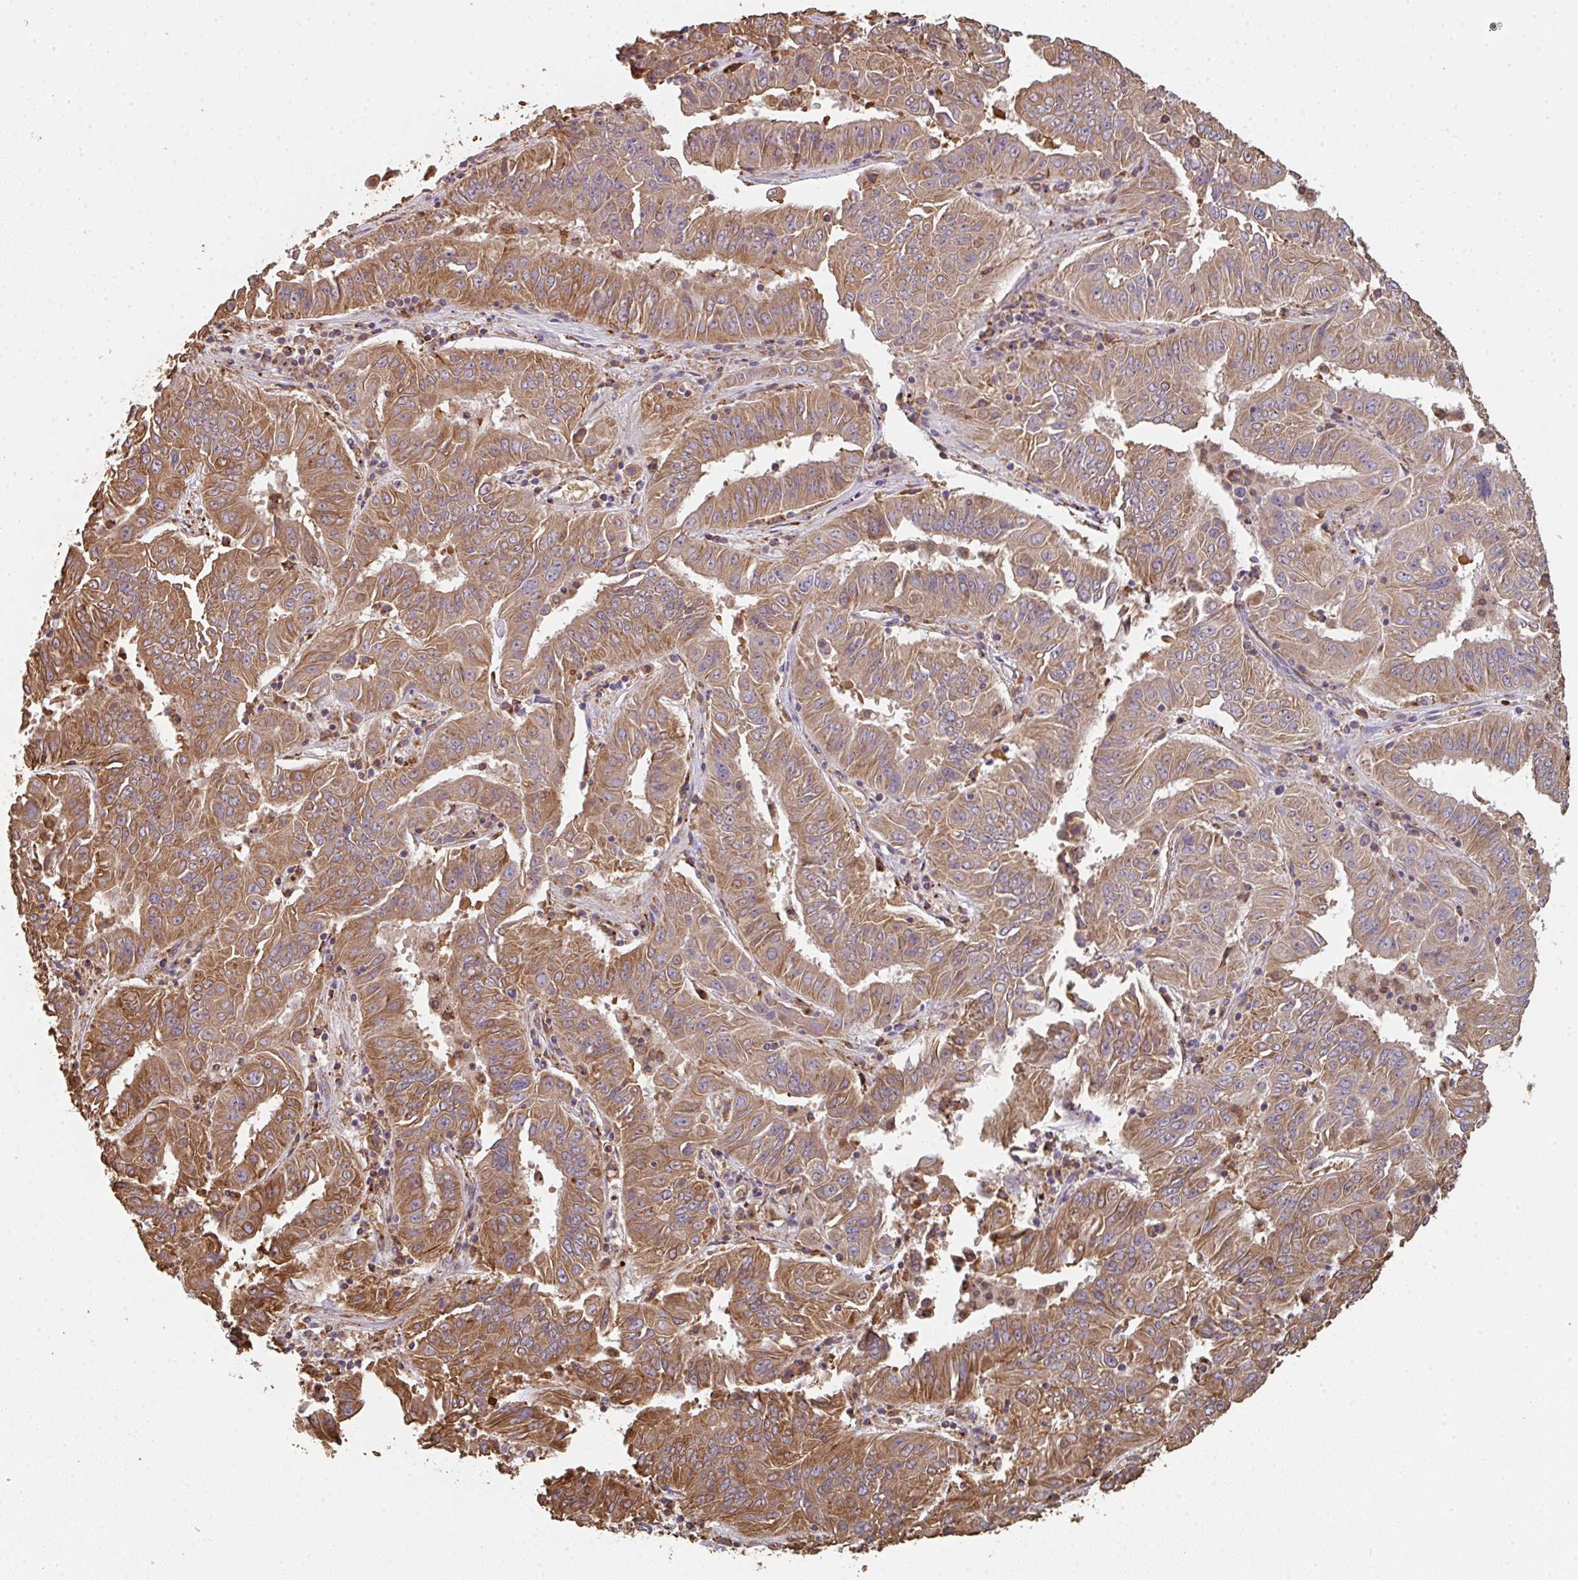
{"staining": {"intensity": "moderate", "quantity": ">75%", "location": "cytoplasmic/membranous"}, "tissue": "pancreatic cancer", "cell_type": "Tumor cells", "image_type": "cancer", "snomed": [{"axis": "morphology", "description": "Adenocarcinoma, NOS"}, {"axis": "topography", "description": "Pancreas"}], "caption": "Immunohistochemistry of human pancreatic cancer (adenocarcinoma) displays medium levels of moderate cytoplasmic/membranous expression in approximately >75% of tumor cells.", "gene": "POLG", "patient": {"sex": "male", "age": 63}}